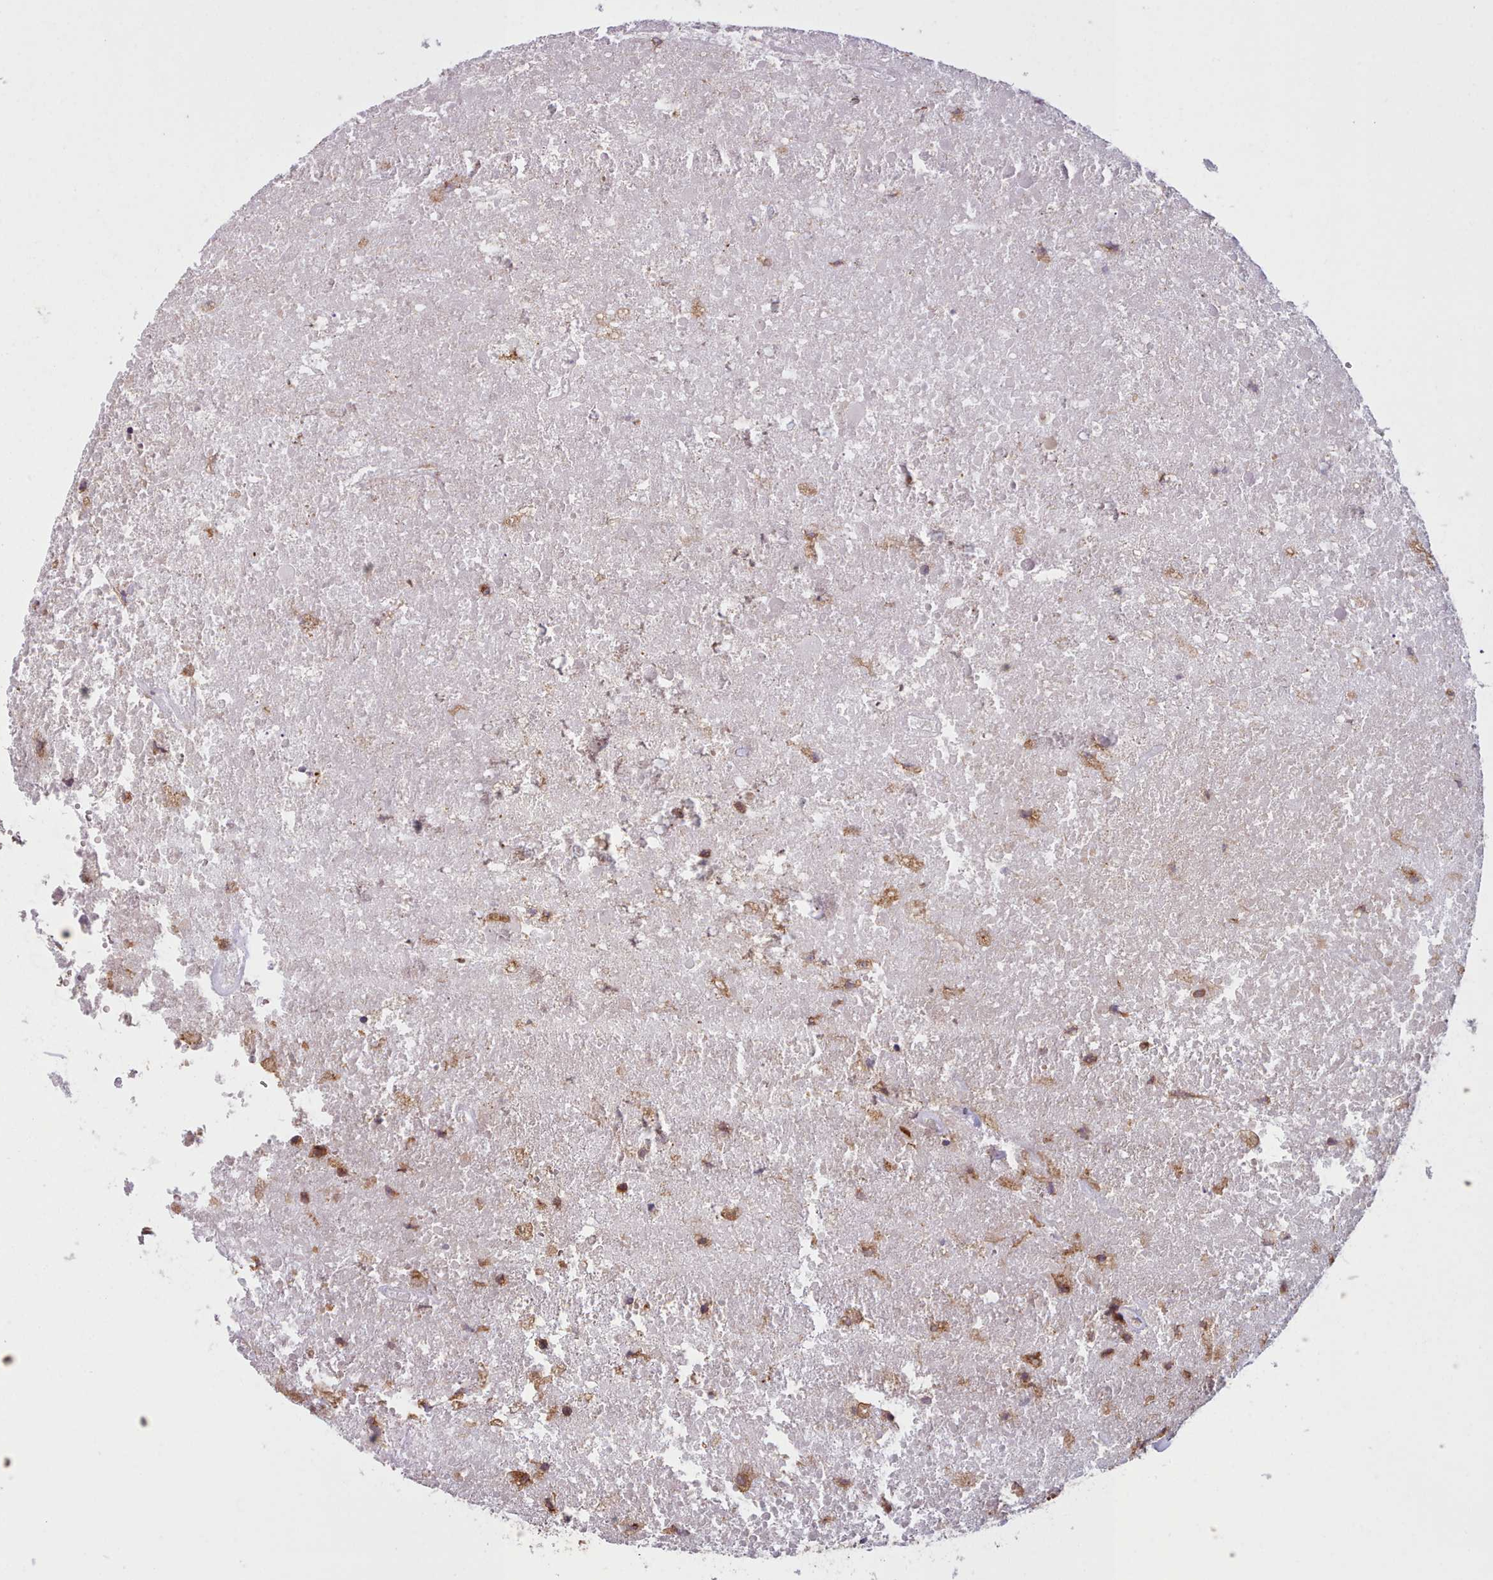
{"staining": {"intensity": "moderate", "quantity": ">75%", "location": "cytoplasmic/membranous"}, "tissue": "glioma", "cell_type": "Tumor cells", "image_type": "cancer", "snomed": [{"axis": "morphology", "description": "Glioma, malignant, High grade"}, {"axis": "topography", "description": "Brain"}], "caption": "Brown immunohistochemical staining in glioma reveals moderate cytoplasmic/membranous staining in about >75% of tumor cells. (IHC, brightfield microscopy, high magnification).", "gene": "CRYBG1", "patient": {"sex": "male", "age": 76}}